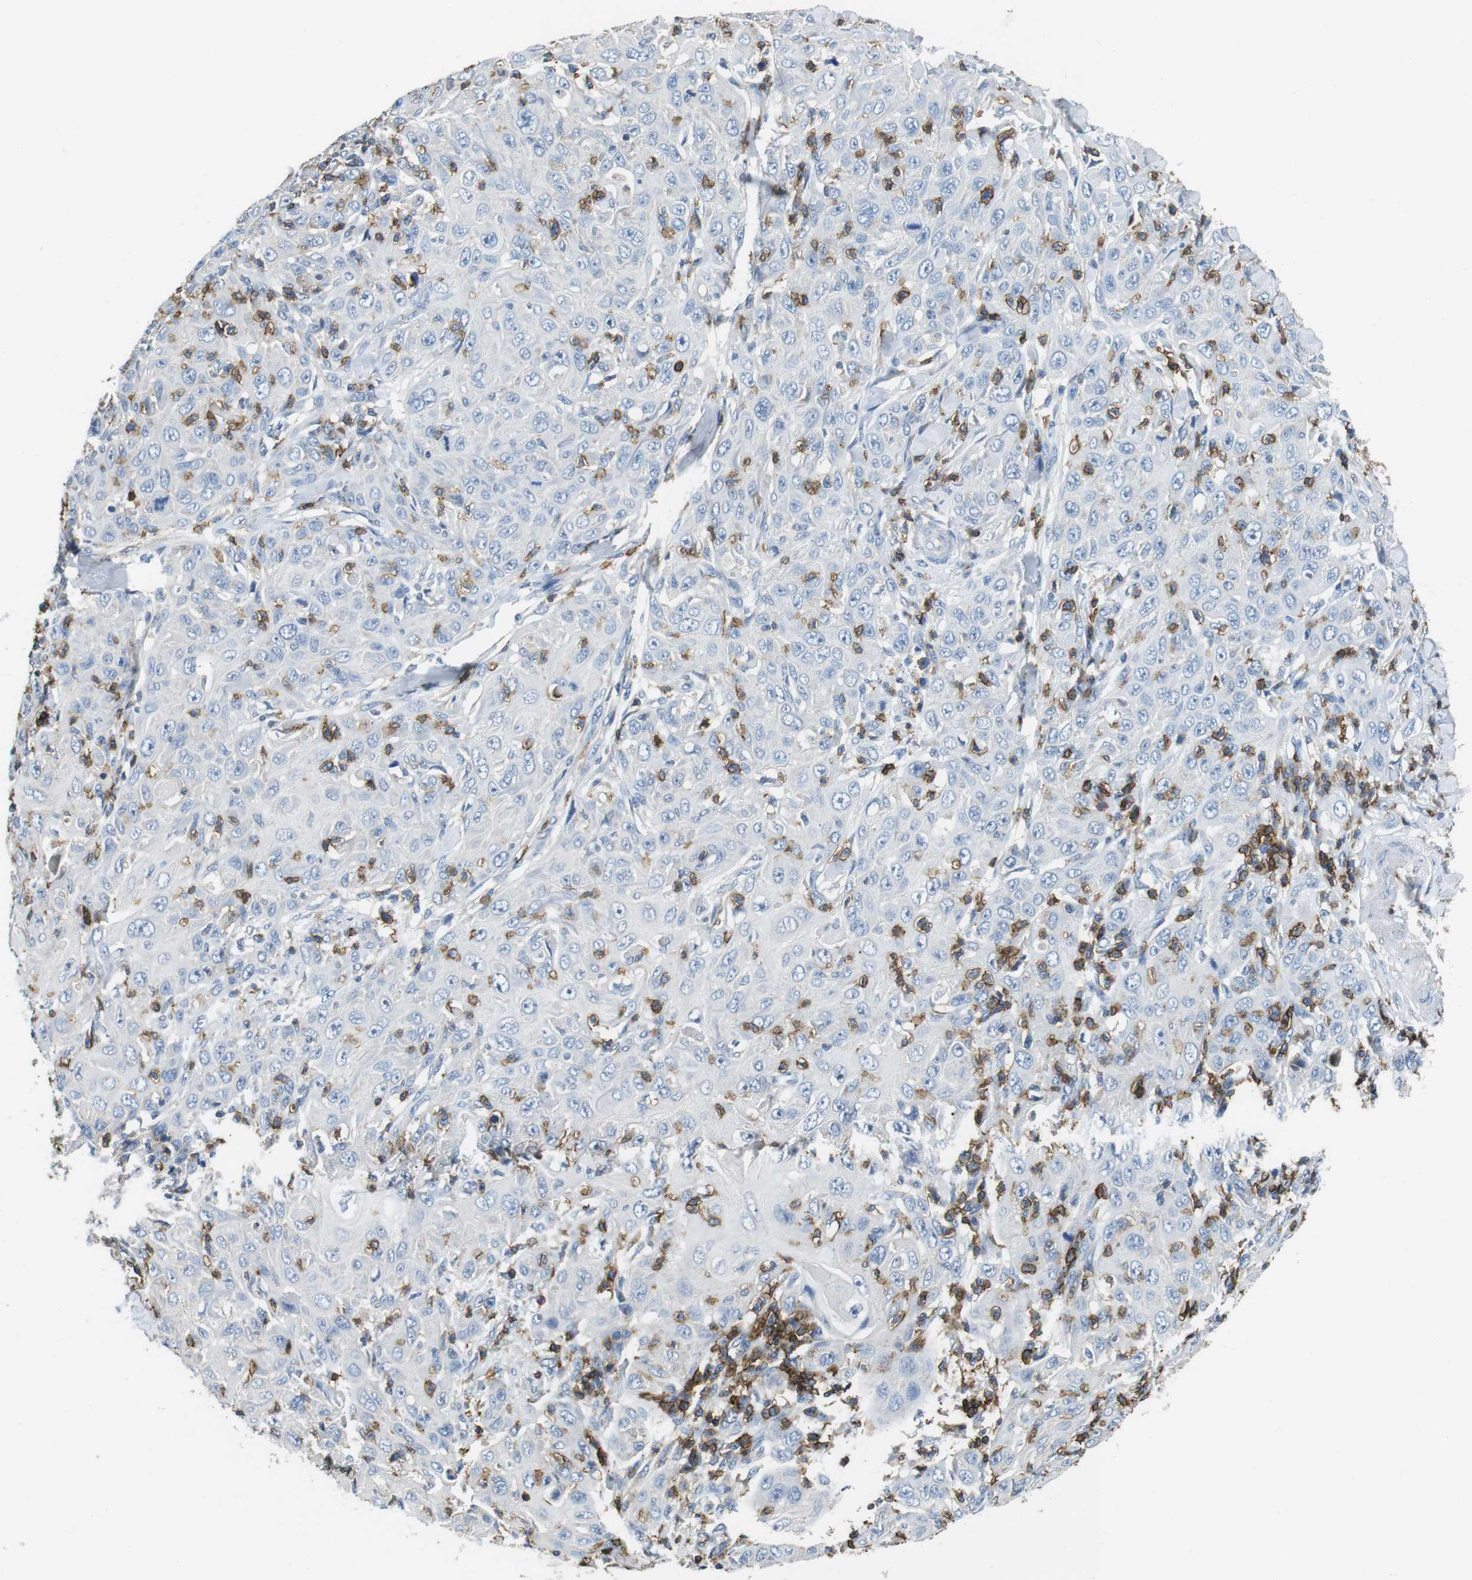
{"staining": {"intensity": "negative", "quantity": "none", "location": "none"}, "tissue": "skin cancer", "cell_type": "Tumor cells", "image_type": "cancer", "snomed": [{"axis": "morphology", "description": "Squamous cell carcinoma, NOS"}, {"axis": "topography", "description": "Skin"}], "caption": "DAB (3,3'-diaminobenzidine) immunohistochemical staining of human skin cancer shows no significant staining in tumor cells.", "gene": "CD6", "patient": {"sex": "female", "age": 88}}